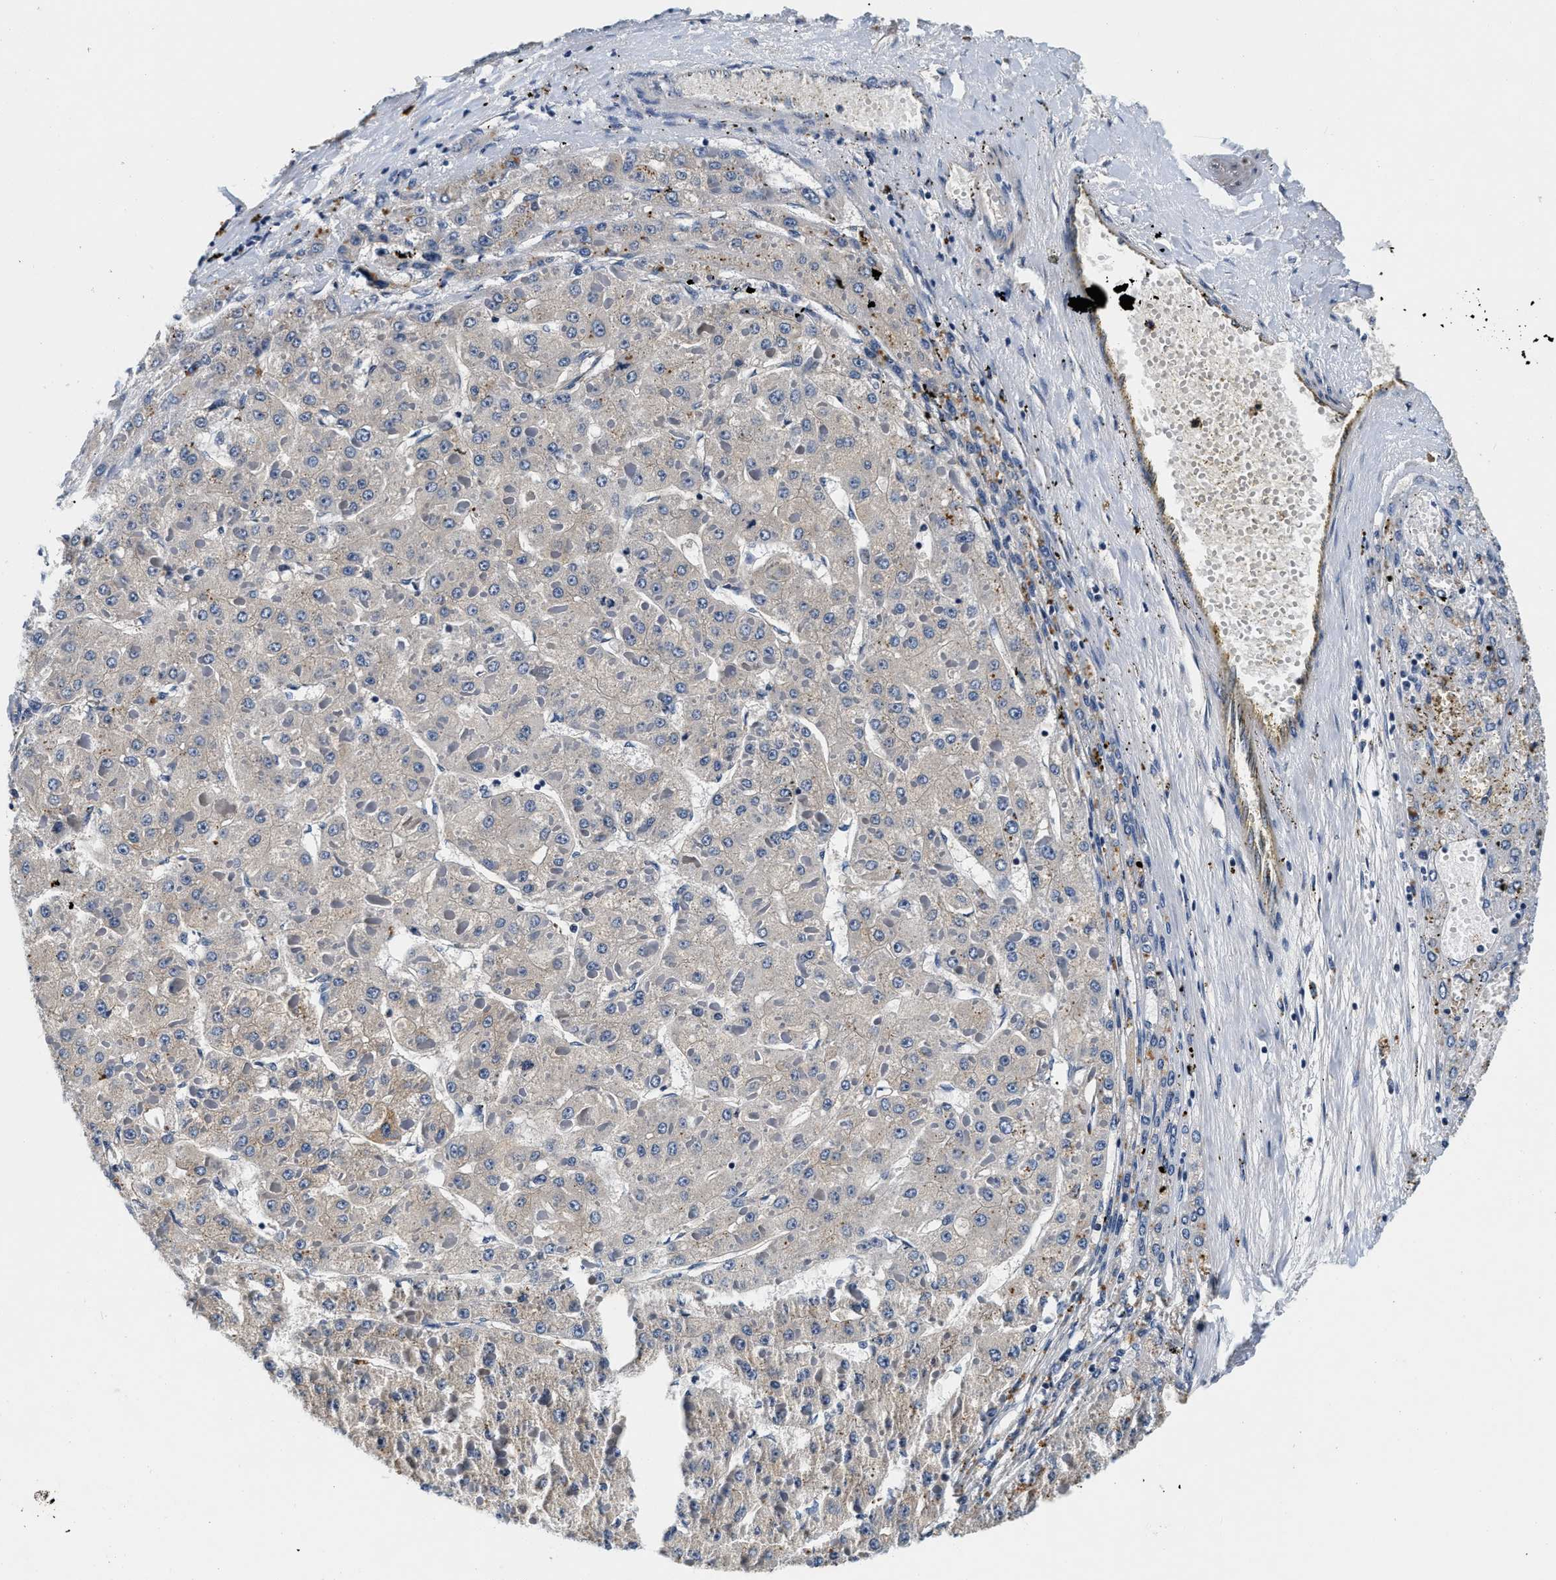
{"staining": {"intensity": "moderate", "quantity": "<25%", "location": "cytoplasmic/membranous"}, "tissue": "liver cancer", "cell_type": "Tumor cells", "image_type": "cancer", "snomed": [{"axis": "morphology", "description": "Carcinoma, Hepatocellular, NOS"}, {"axis": "topography", "description": "Liver"}], "caption": "Immunohistochemistry staining of hepatocellular carcinoma (liver), which reveals low levels of moderate cytoplasmic/membranous staining in about <25% of tumor cells indicating moderate cytoplasmic/membranous protein positivity. The staining was performed using DAB (brown) for protein detection and nuclei were counterstained in hematoxylin (blue).", "gene": "ABCG8", "patient": {"sex": "female", "age": 73}}